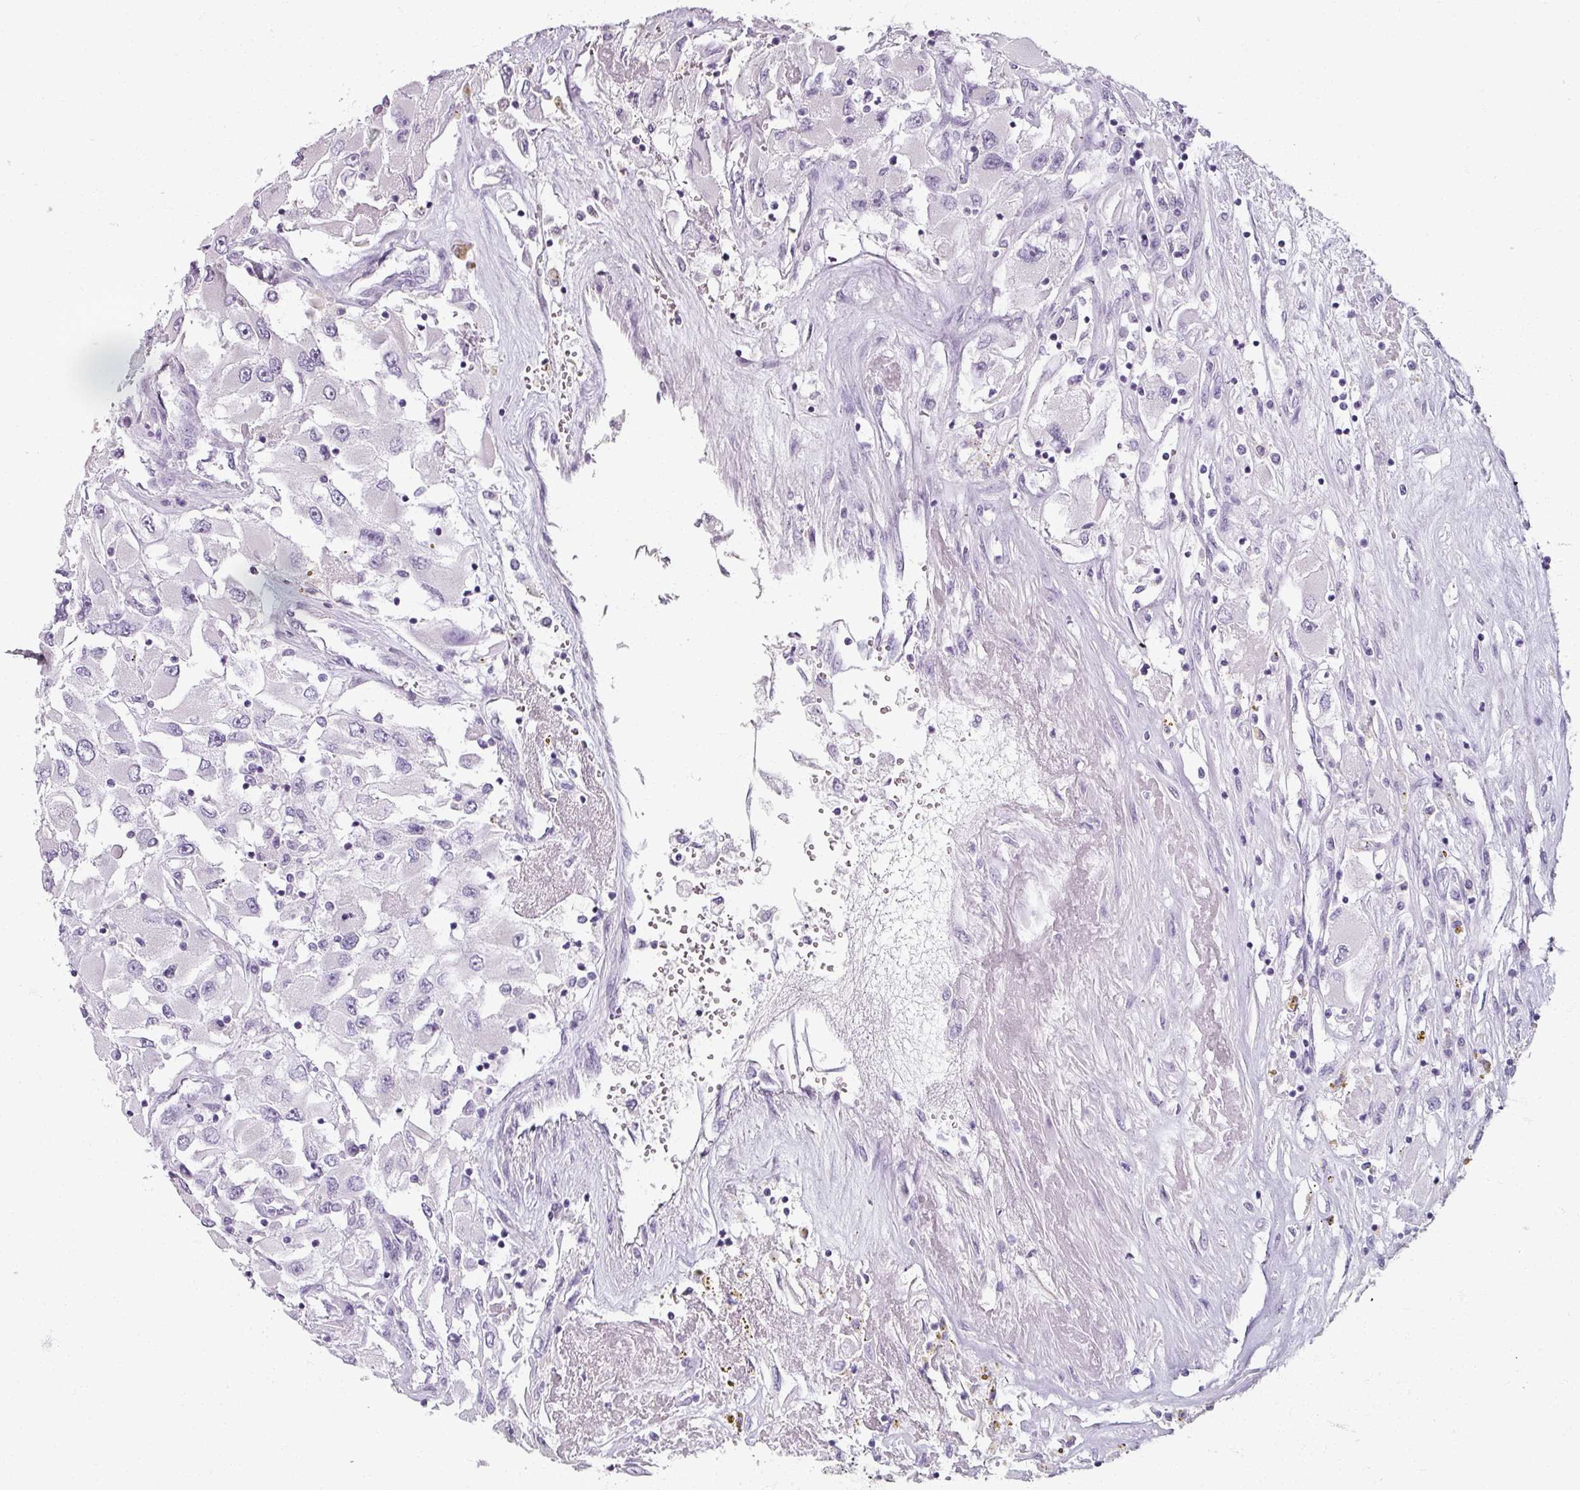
{"staining": {"intensity": "negative", "quantity": "none", "location": "none"}, "tissue": "renal cancer", "cell_type": "Tumor cells", "image_type": "cancer", "snomed": [{"axis": "morphology", "description": "Adenocarcinoma, NOS"}, {"axis": "topography", "description": "Kidney"}], "caption": "A photomicrograph of renal cancer stained for a protein displays no brown staining in tumor cells.", "gene": "REG3G", "patient": {"sex": "female", "age": 52}}